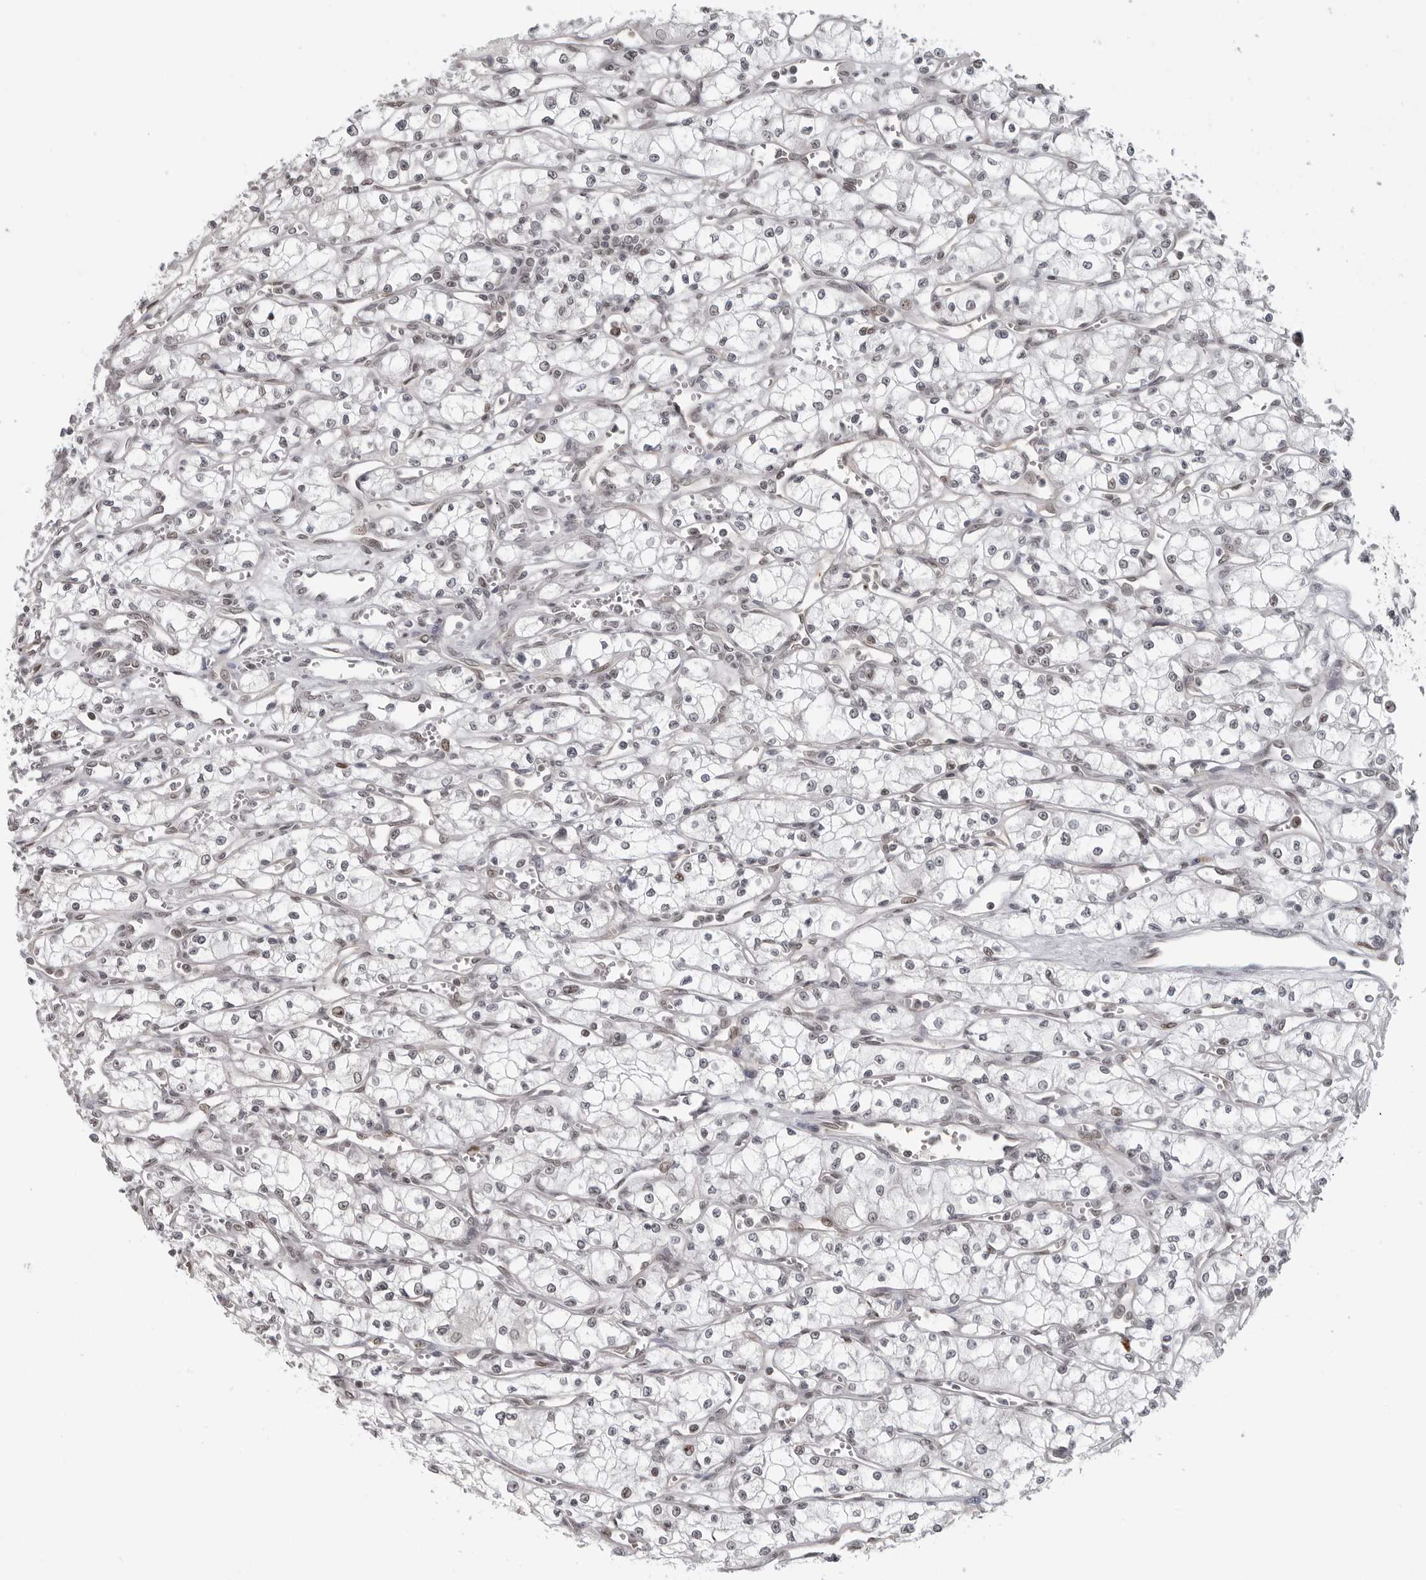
{"staining": {"intensity": "negative", "quantity": "none", "location": "none"}, "tissue": "renal cancer", "cell_type": "Tumor cells", "image_type": "cancer", "snomed": [{"axis": "morphology", "description": "Adenocarcinoma, NOS"}, {"axis": "topography", "description": "Kidney"}], "caption": "This micrograph is of renal cancer (adenocarcinoma) stained with immunohistochemistry to label a protein in brown with the nuclei are counter-stained blue. There is no expression in tumor cells.", "gene": "MAF", "patient": {"sex": "male", "age": 59}}